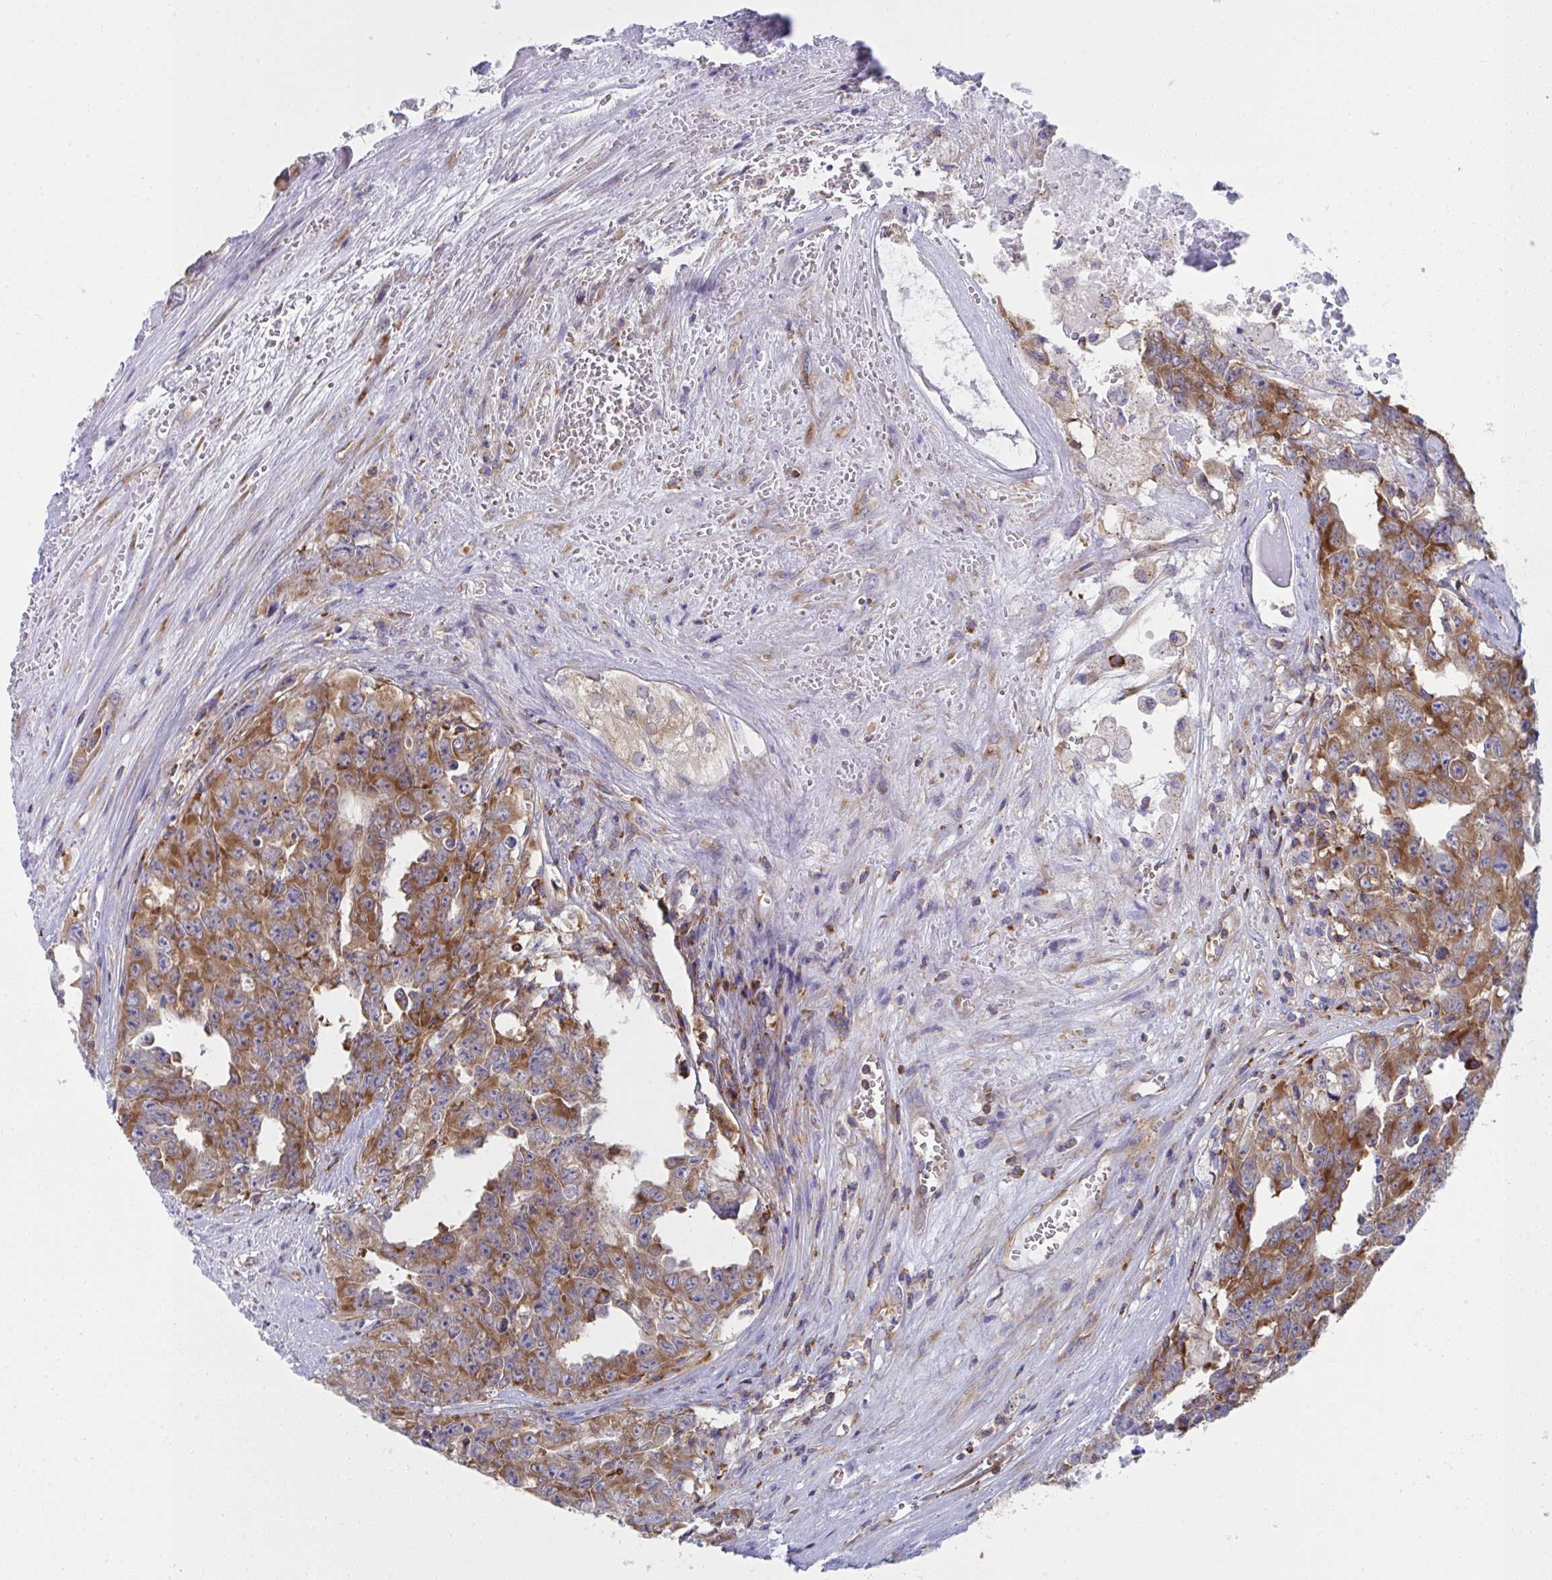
{"staining": {"intensity": "strong", "quantity": ">75%", "location": "cytoplasmic/membranous"}, "tissue": "testis cancer", "cell_type": "Tumor cells", "image_type": "cancer", "snomed": [{"axis": "morphology", "description": "Carcinoma, Embryonal, NOS"}, {"axis": "topography", "description": "Testis"}], "caption": "A high amount of strong cytoplasmic/membranous staining is identified in approximately >75% of tumor cells in embryonal carcinoma (testis) tissue. Nuclei are stained in blue.", "gene": "WNK1", "patient": {"sex": "male", "age": 24}}